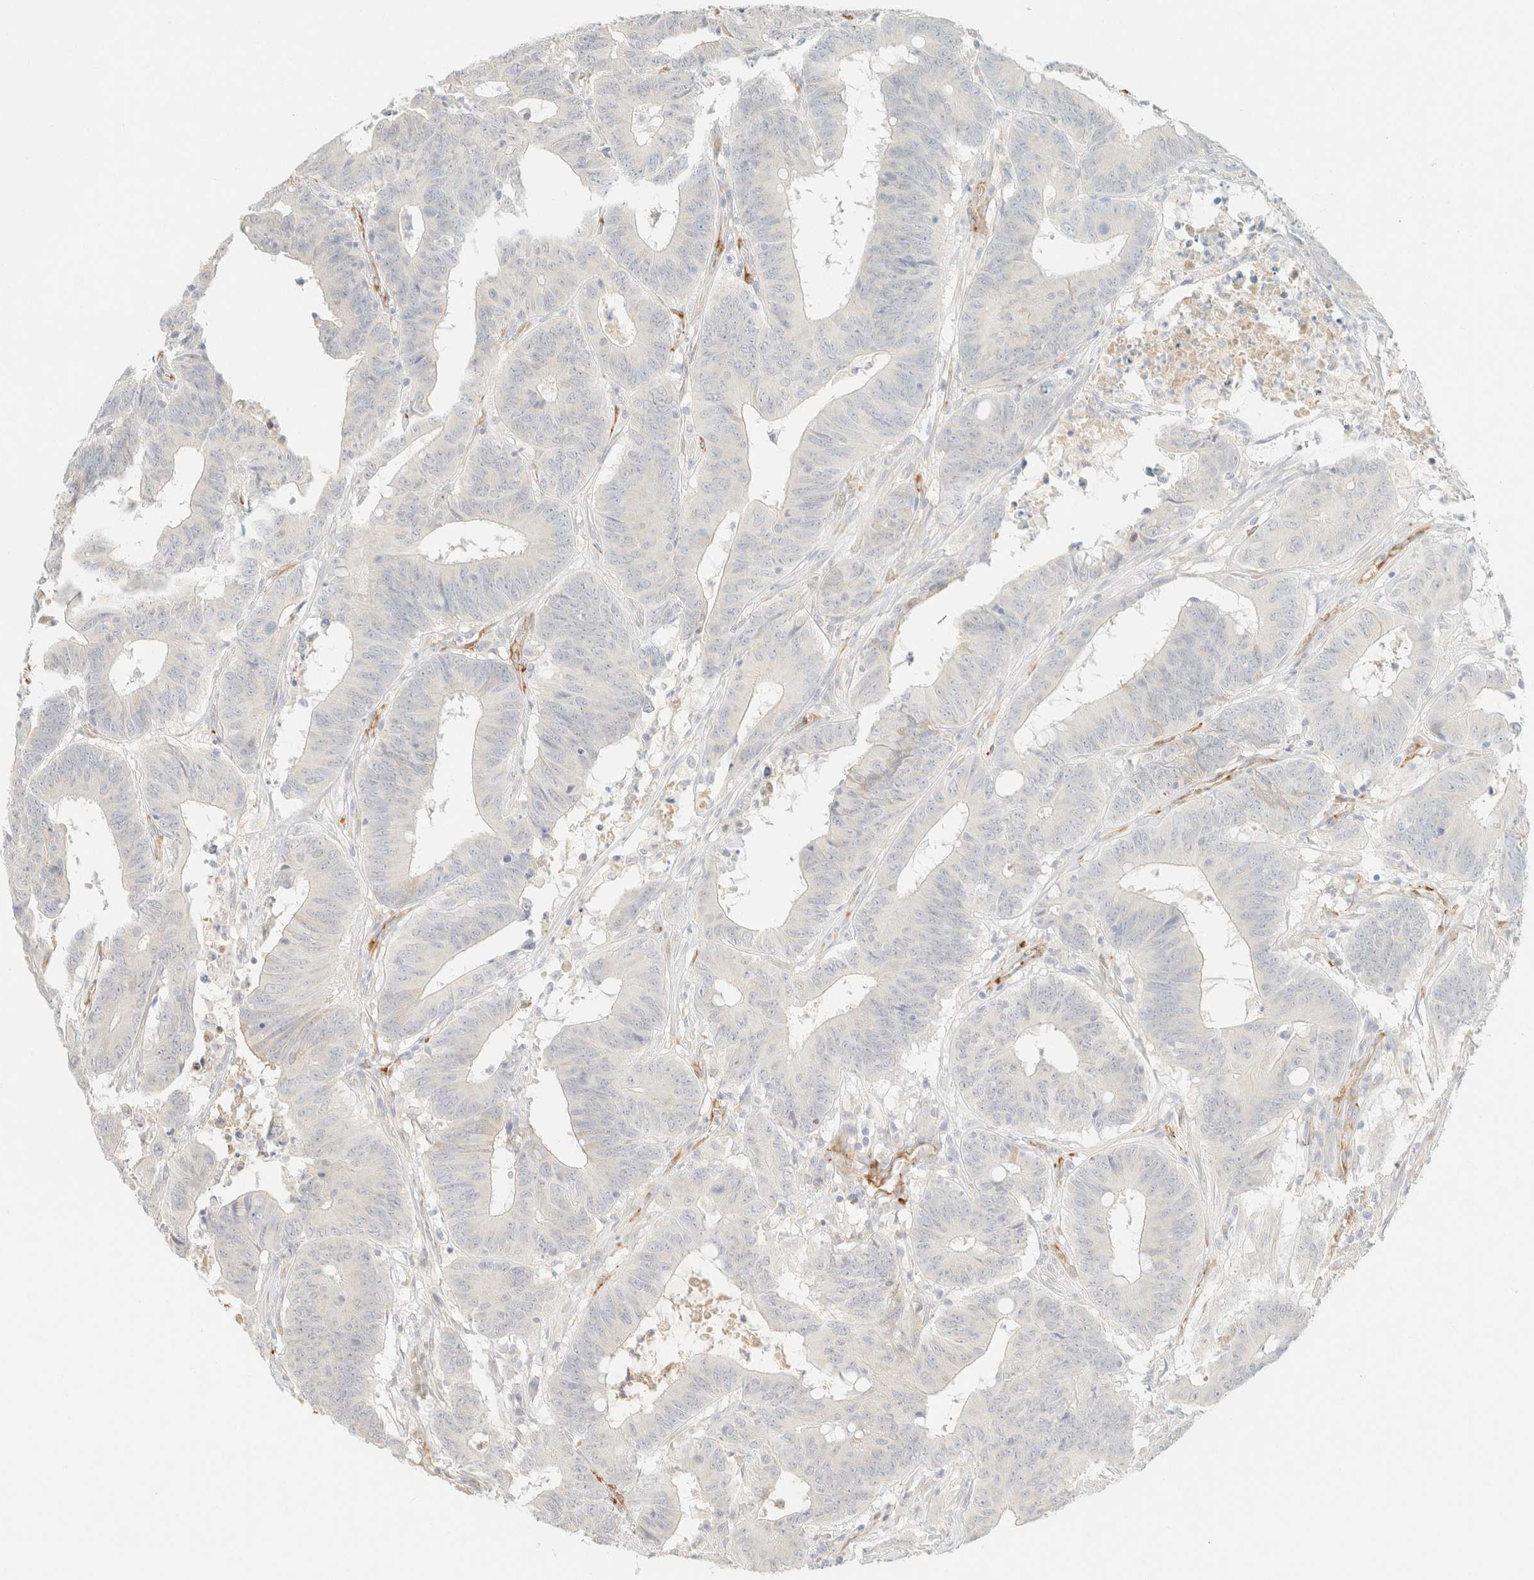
{"staining": {"intensity": "negative", "quantity": "none", "location": "none"}, "tissue": "colorectal cancer", "cell_type": "Tumor cells", "image_type": "cancer", "snomed": [{"axis": "morphology", "description": "Adenocarcinoma, NOS"}, {"axis": "topography", "description": "Colon"}], "caption": "The histopathology image displays no staining of tumor cells in colorectal adenocarcinoma. (Stains: DAB (3,3'-diaminobenzidine) IHC with hematoxylin counter stain, Microscopy: brightfield microscopy at high magnification).", "gene": "SPARCL1", "patient": {"sex": "male", "age": 45}}